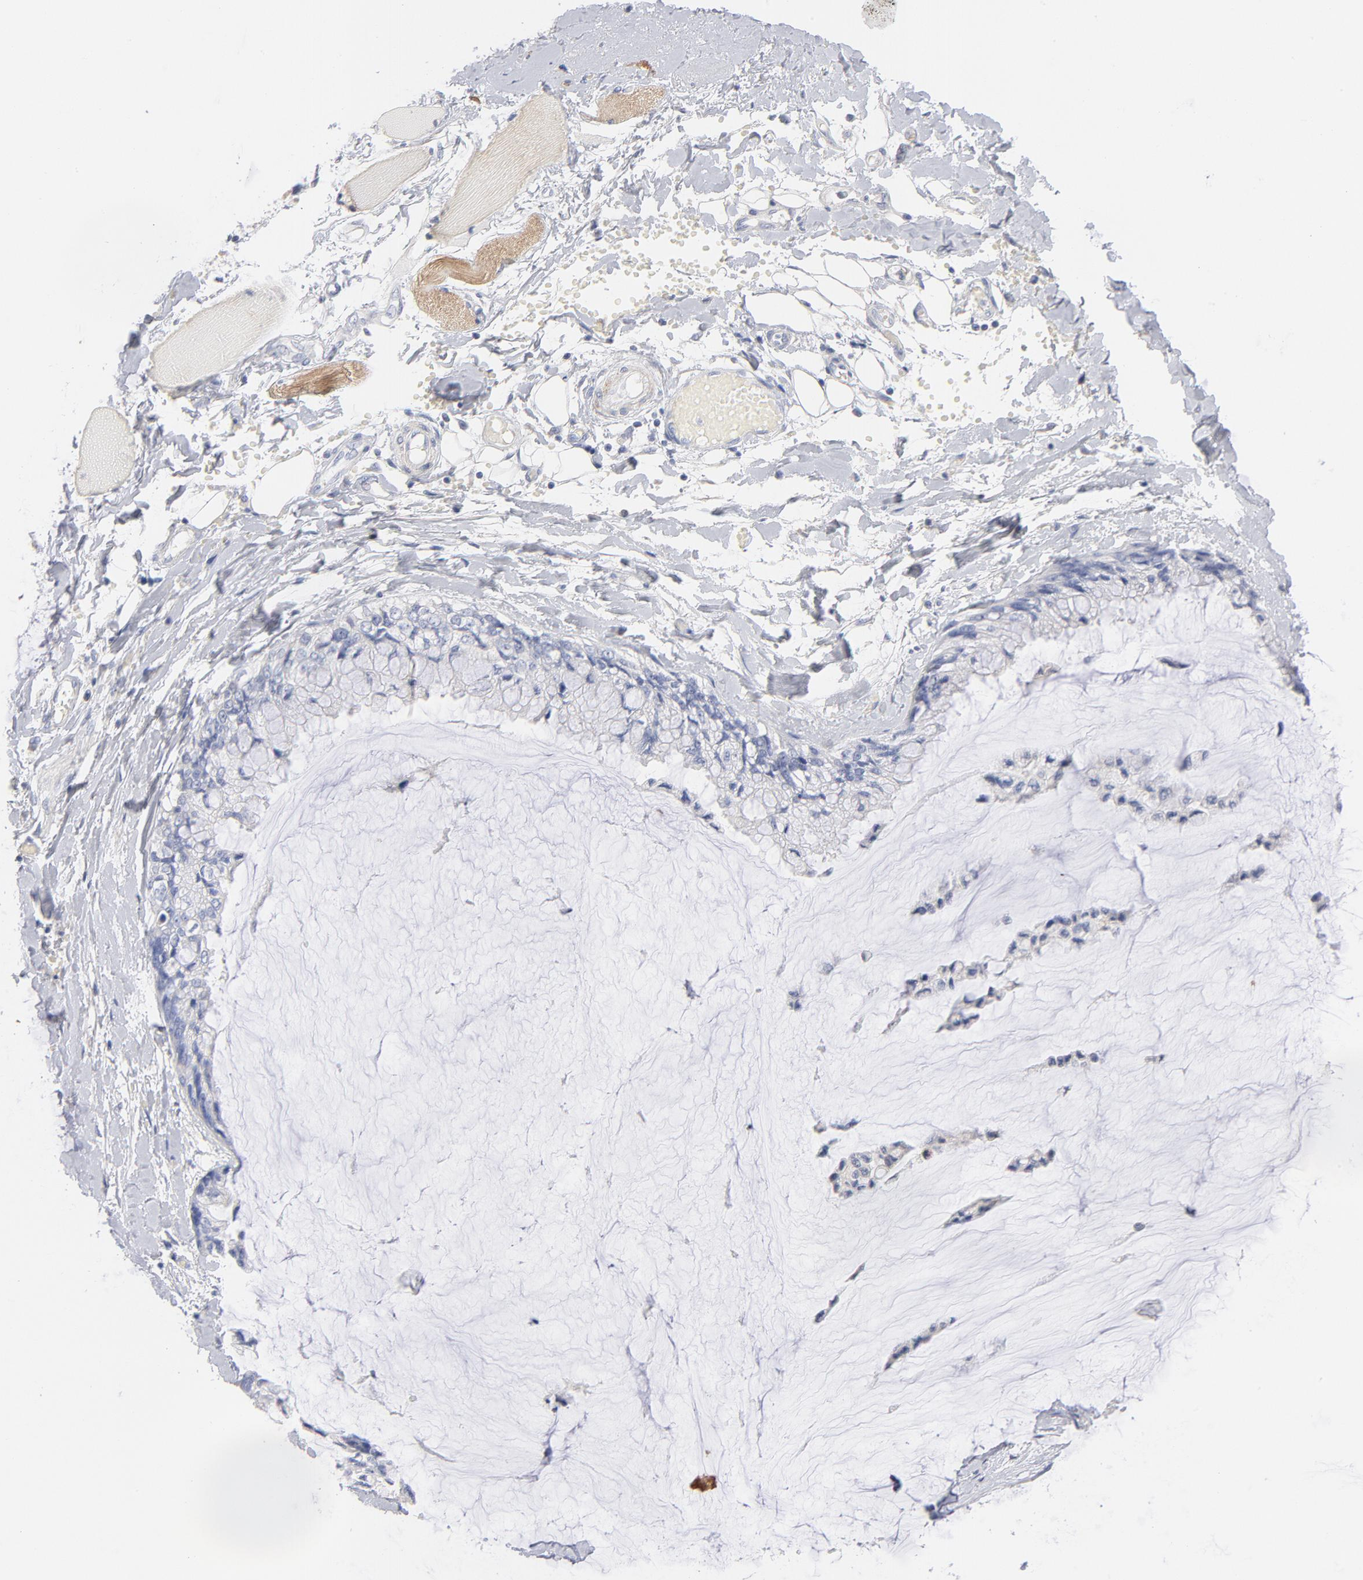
{"staining": {"intensity": "negative", "quantity": "none", "location": "none"}, "tissue": "ovarian cancer", "cell_type": "Tumor cells", "image_type": "cancer", "snomed": [{"axis": "morphology", "description": "Cystadenocarcinoma, mucinous, NOS"}, {"axis": "topography", "description": "Ovary"}], "caption": "Tumor cells show no significant staining in ovarian mucinous cystadenocarcinoma. (DAB (3,3'-diaminobenzidine) immunohistochemistry visualized using brightfield microscopy, high magnification).", "gene": "MID1", "patient": {"sex": "female", "age": 39}}